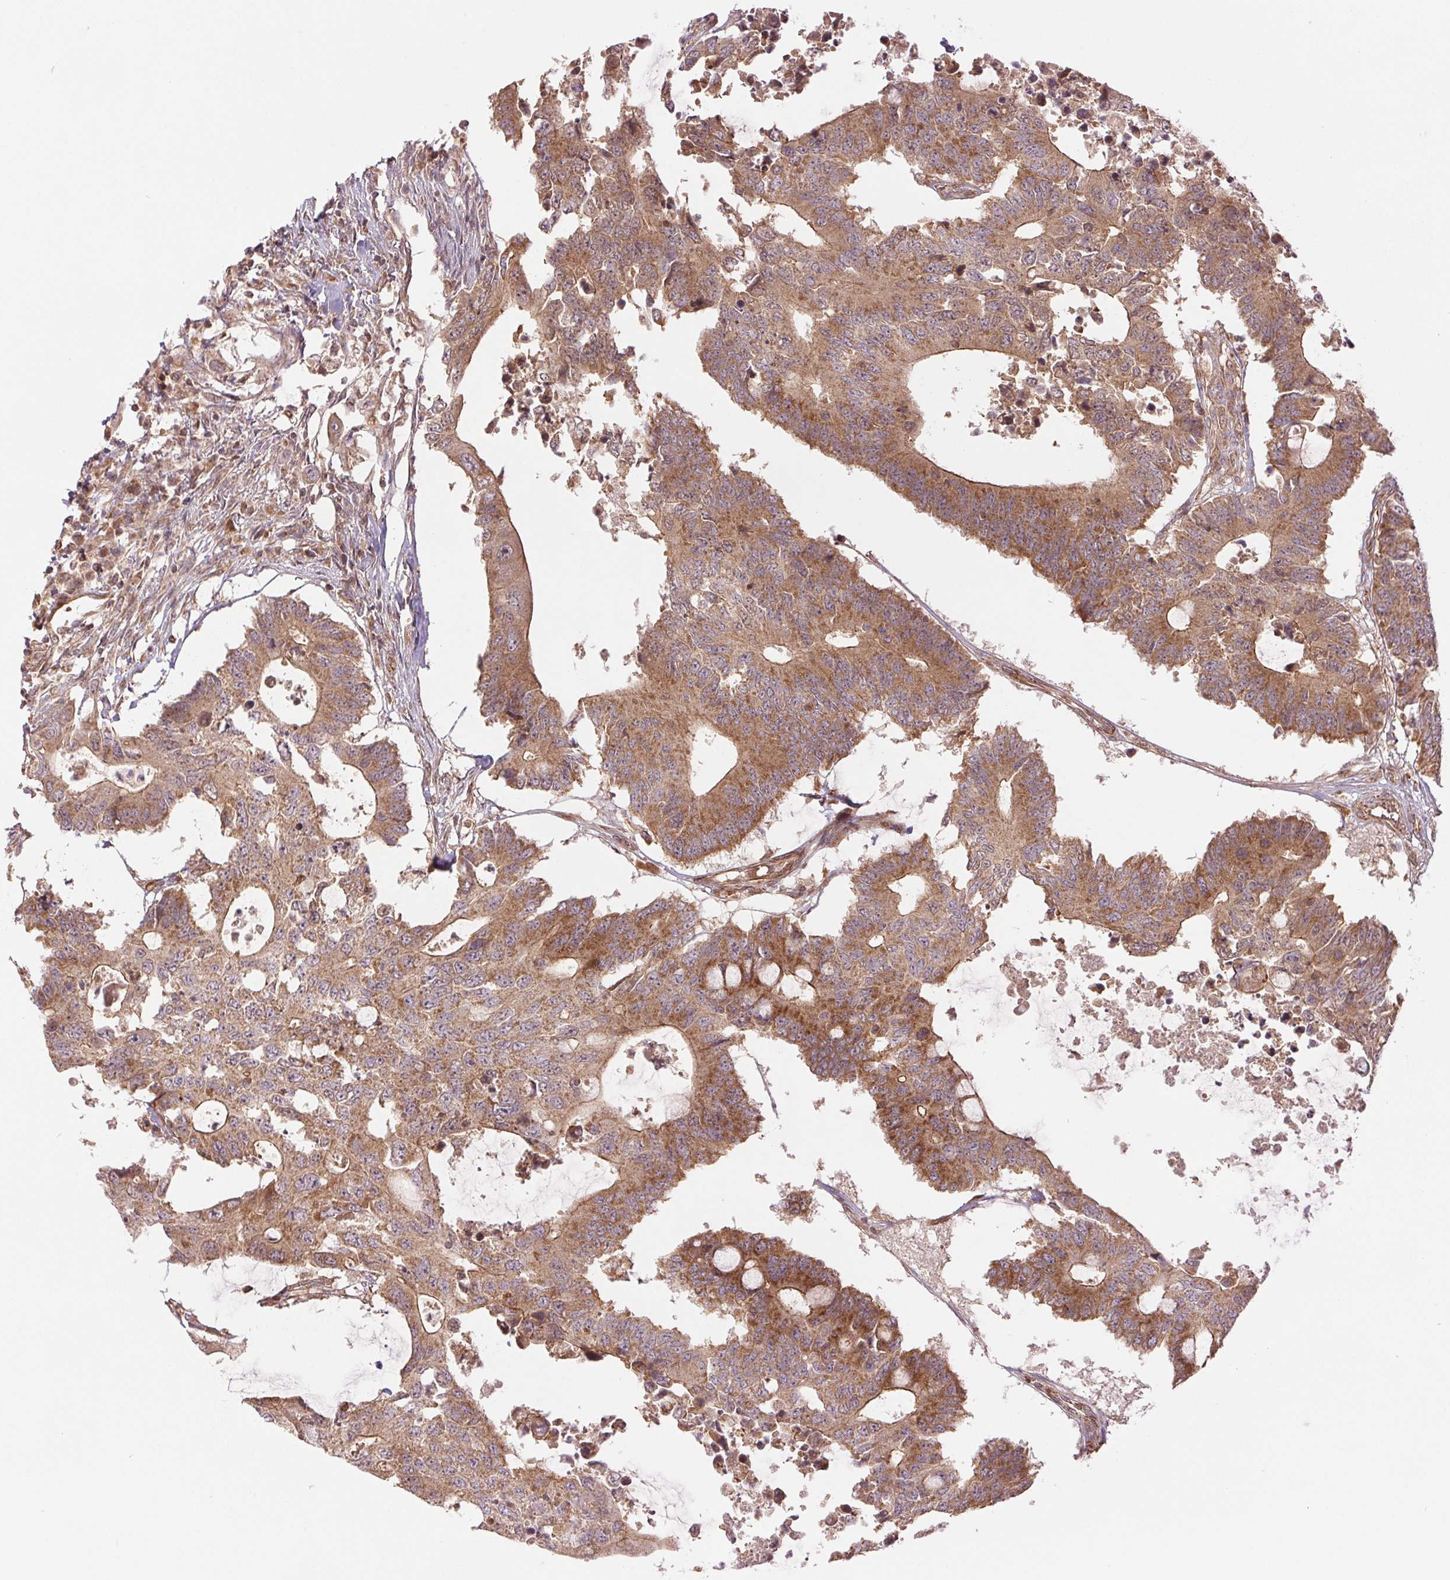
{"staining": {"intensity": "moderate", "quantity": ">75%", "location": "cytoplasmic/membranous"}, "tissue": "colorectal cancer", "cell_type": "Tumor cells", "image_type": "cancer", "snomed": [{"axis": "morphology", "description": "Adenocarcinoma, NOS"}, {"axis": "topography", "description": "Colon"}], "caption": "Immunohistochemical staining of colorectal cancer (adenocarcinoma) shows medium levels of moderate cytoplasmic/membranous protein expression in about >75% of tumor cells.", "gene": "STARD7", "patient": {"sex": "male", "age": 71}}